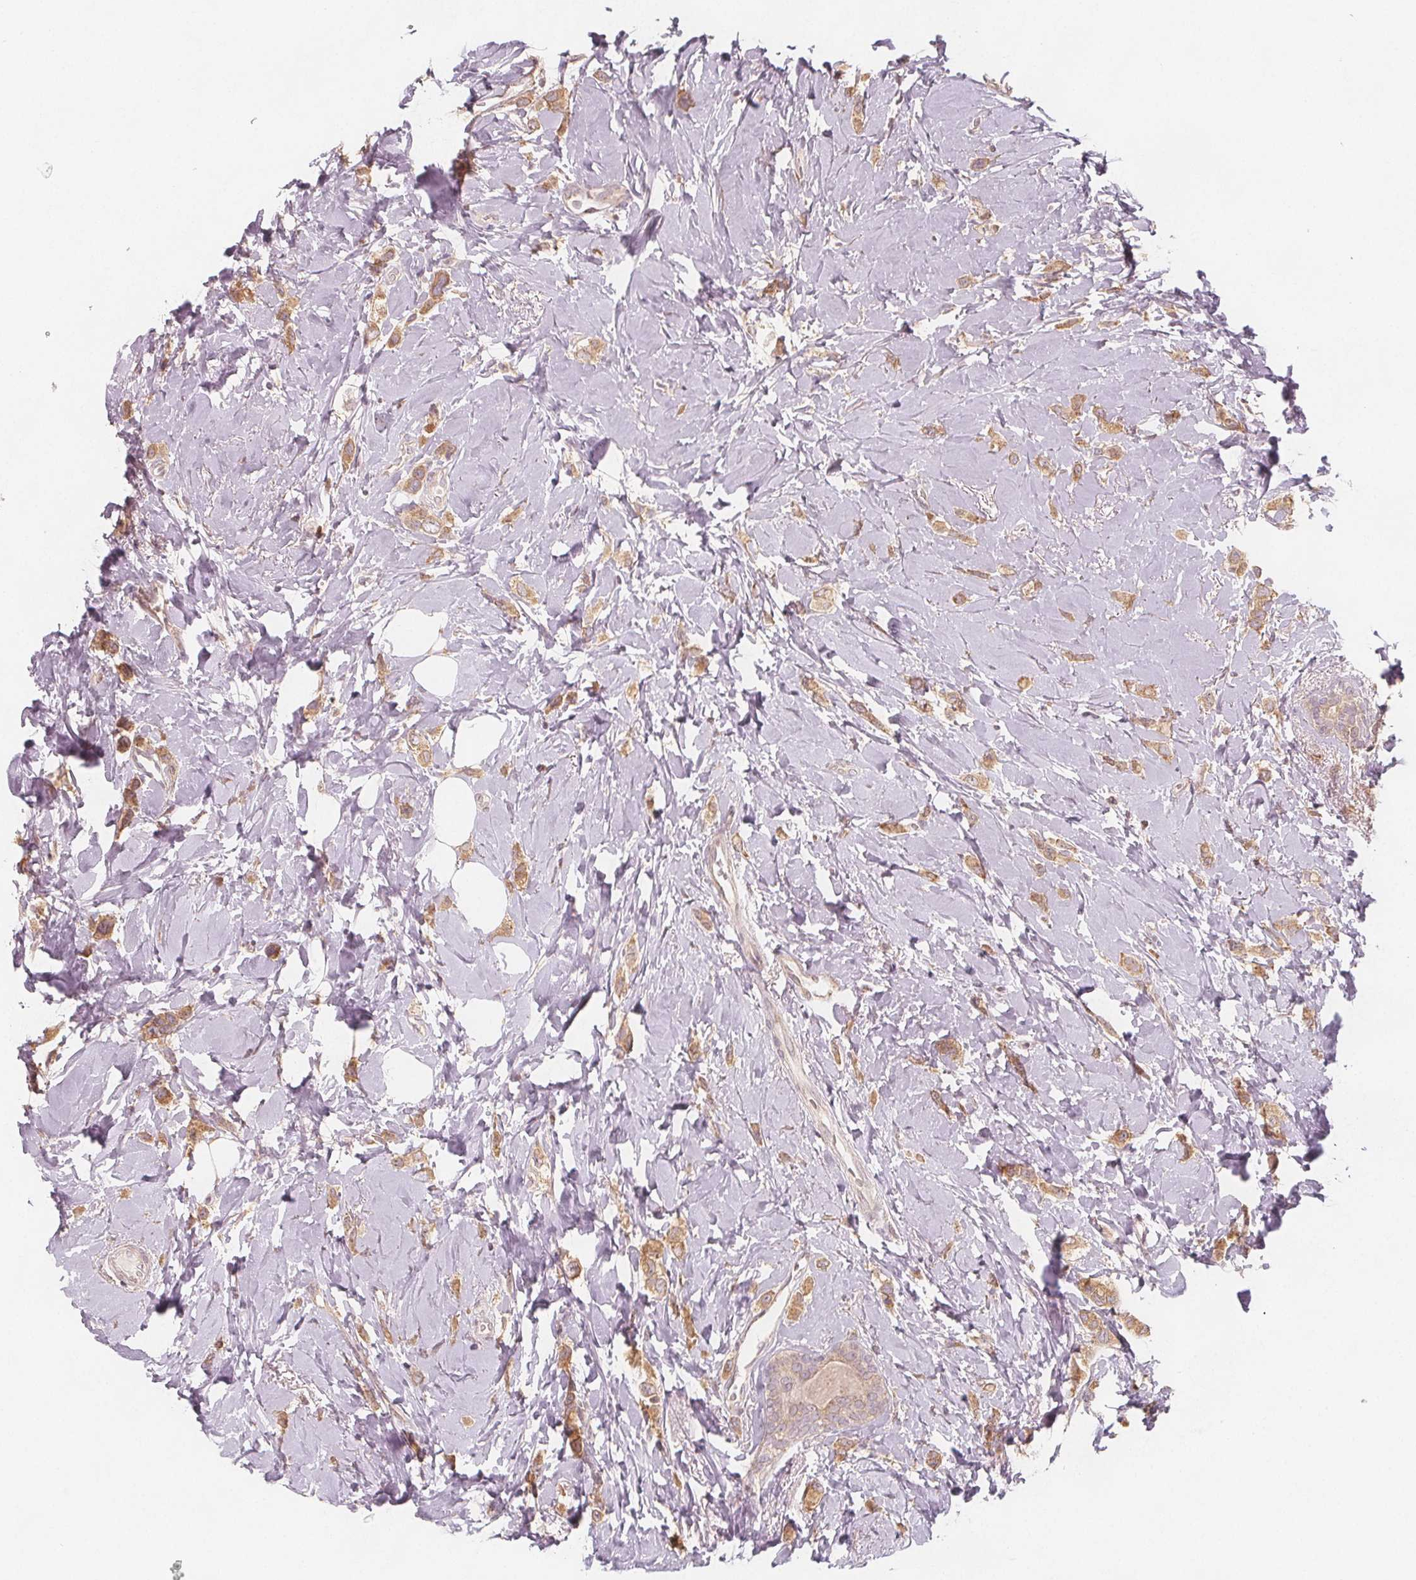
{"staining": {"intensity": "moderate", "quantity": ">75%", "location": "cytoplasmic/membranous"}, "tissue": "breast cancer", "cell_type": "Tumor cells", "image_type": "cancer", "snomed": [{"axis": "morphology", "description": "Lobular carcinoma"}, {"axis": "topography", "description": "Breast"}], "caption": "IHC staining of lobular carcinoma (breast), which reveals medium levels of moderate cytoplasmic/membranous expression in about >75% of tumor cells indicating moderate cytoplasmic/membranous protein expression. The staining was performed using DAB (3,3'-diaminobenzidine) (brown) for protein detection and nuclei were counterstained in hematoxylin (blue).", "gene": "NCSTN", "patient": {"sex": "female", "age": 66}}